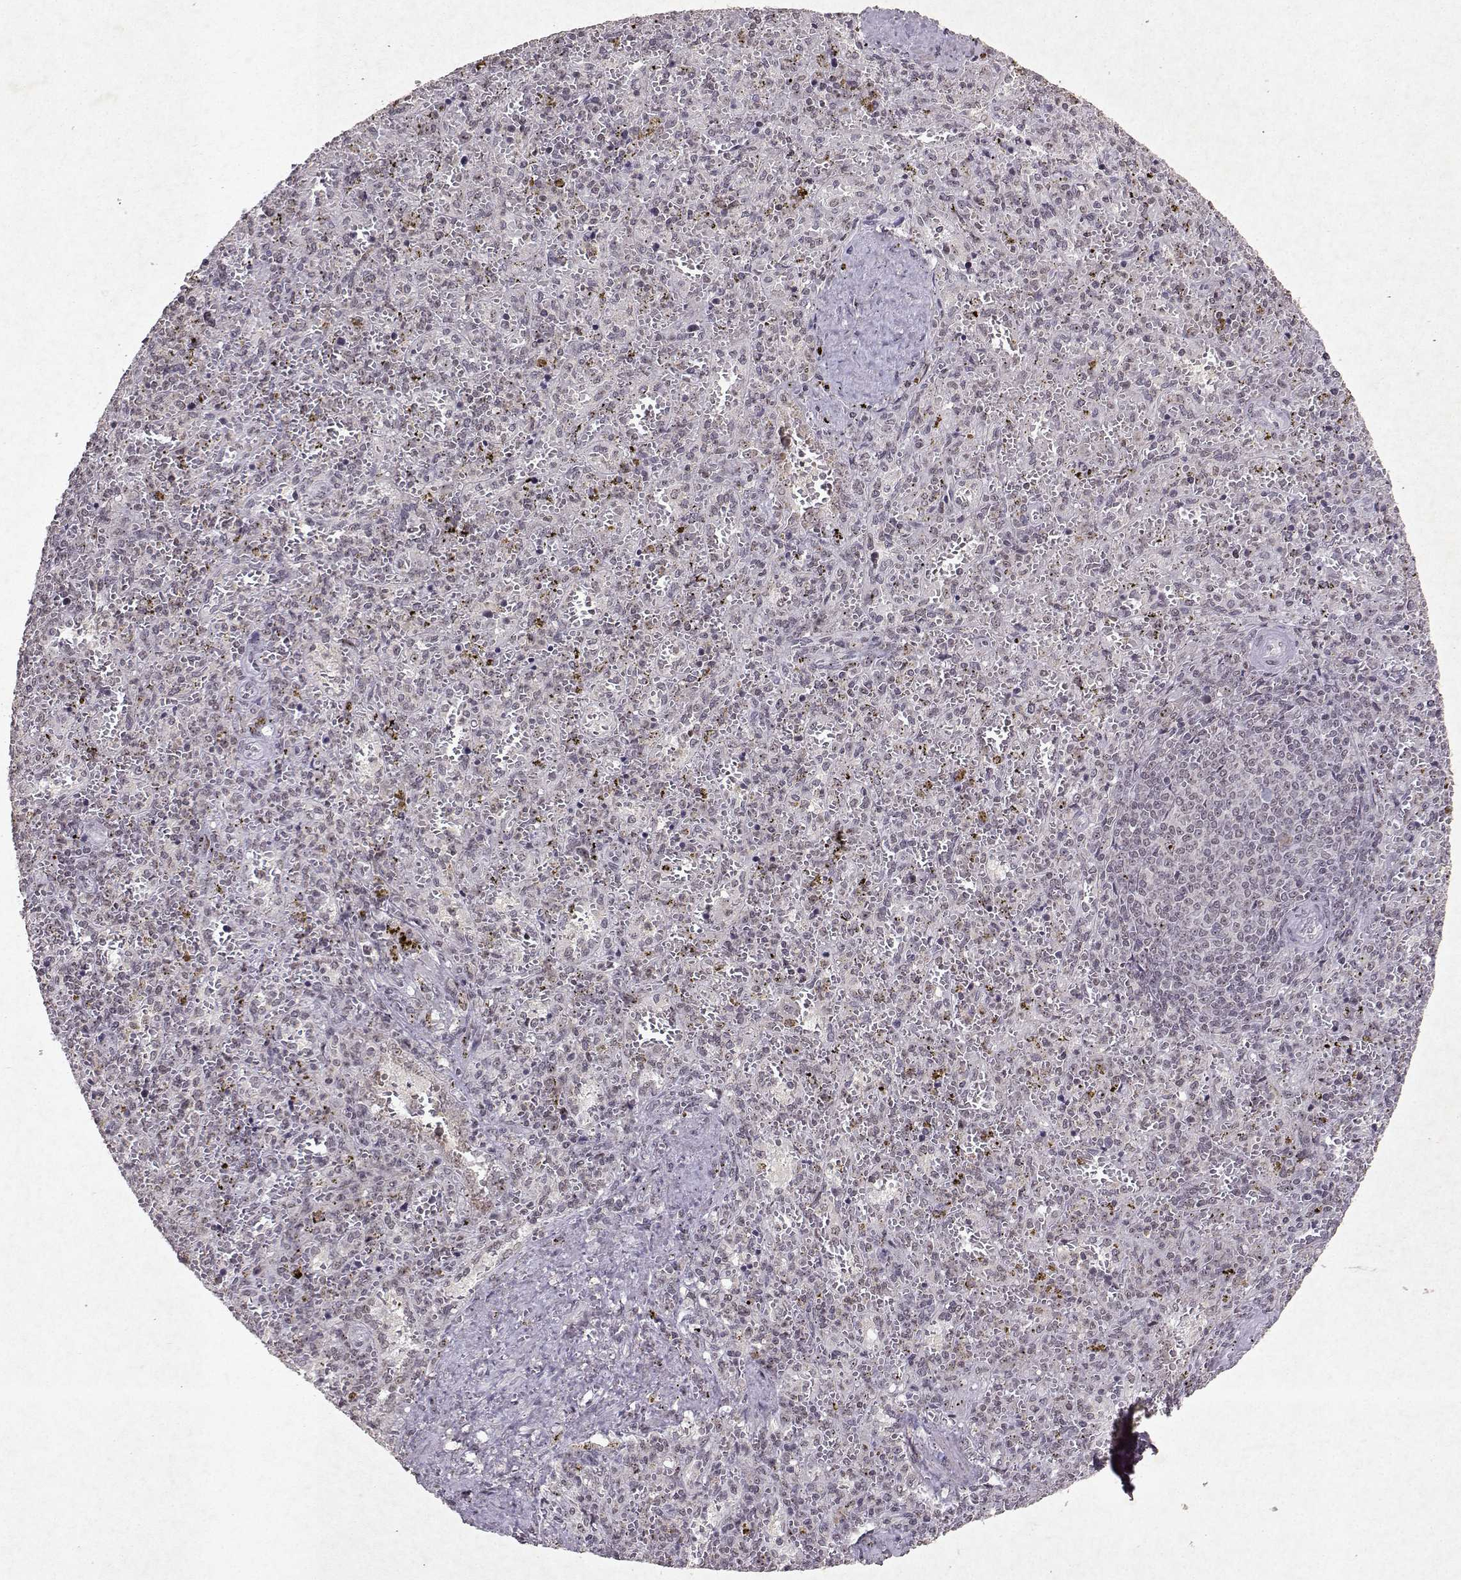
{"staining": {"intensity": "negative", "quantity": "none", "location": "none"}, "tissue": "spleen", "cell_type": "Cells in red pulp", "image_type": "normal", "snomed": [{"axis": "morphology", "description": "Normal tissue, NOS"}, {"axis": "topography", "description": "Spleen"}], "caption": "This image is of normal spleen stained with IHC to label a protein in brown with the nuclei are counter-stained blue. There is no staining in cells in red pulp.", "gene": "DDX56", "patient": {"sex": "female", "age": 50}}